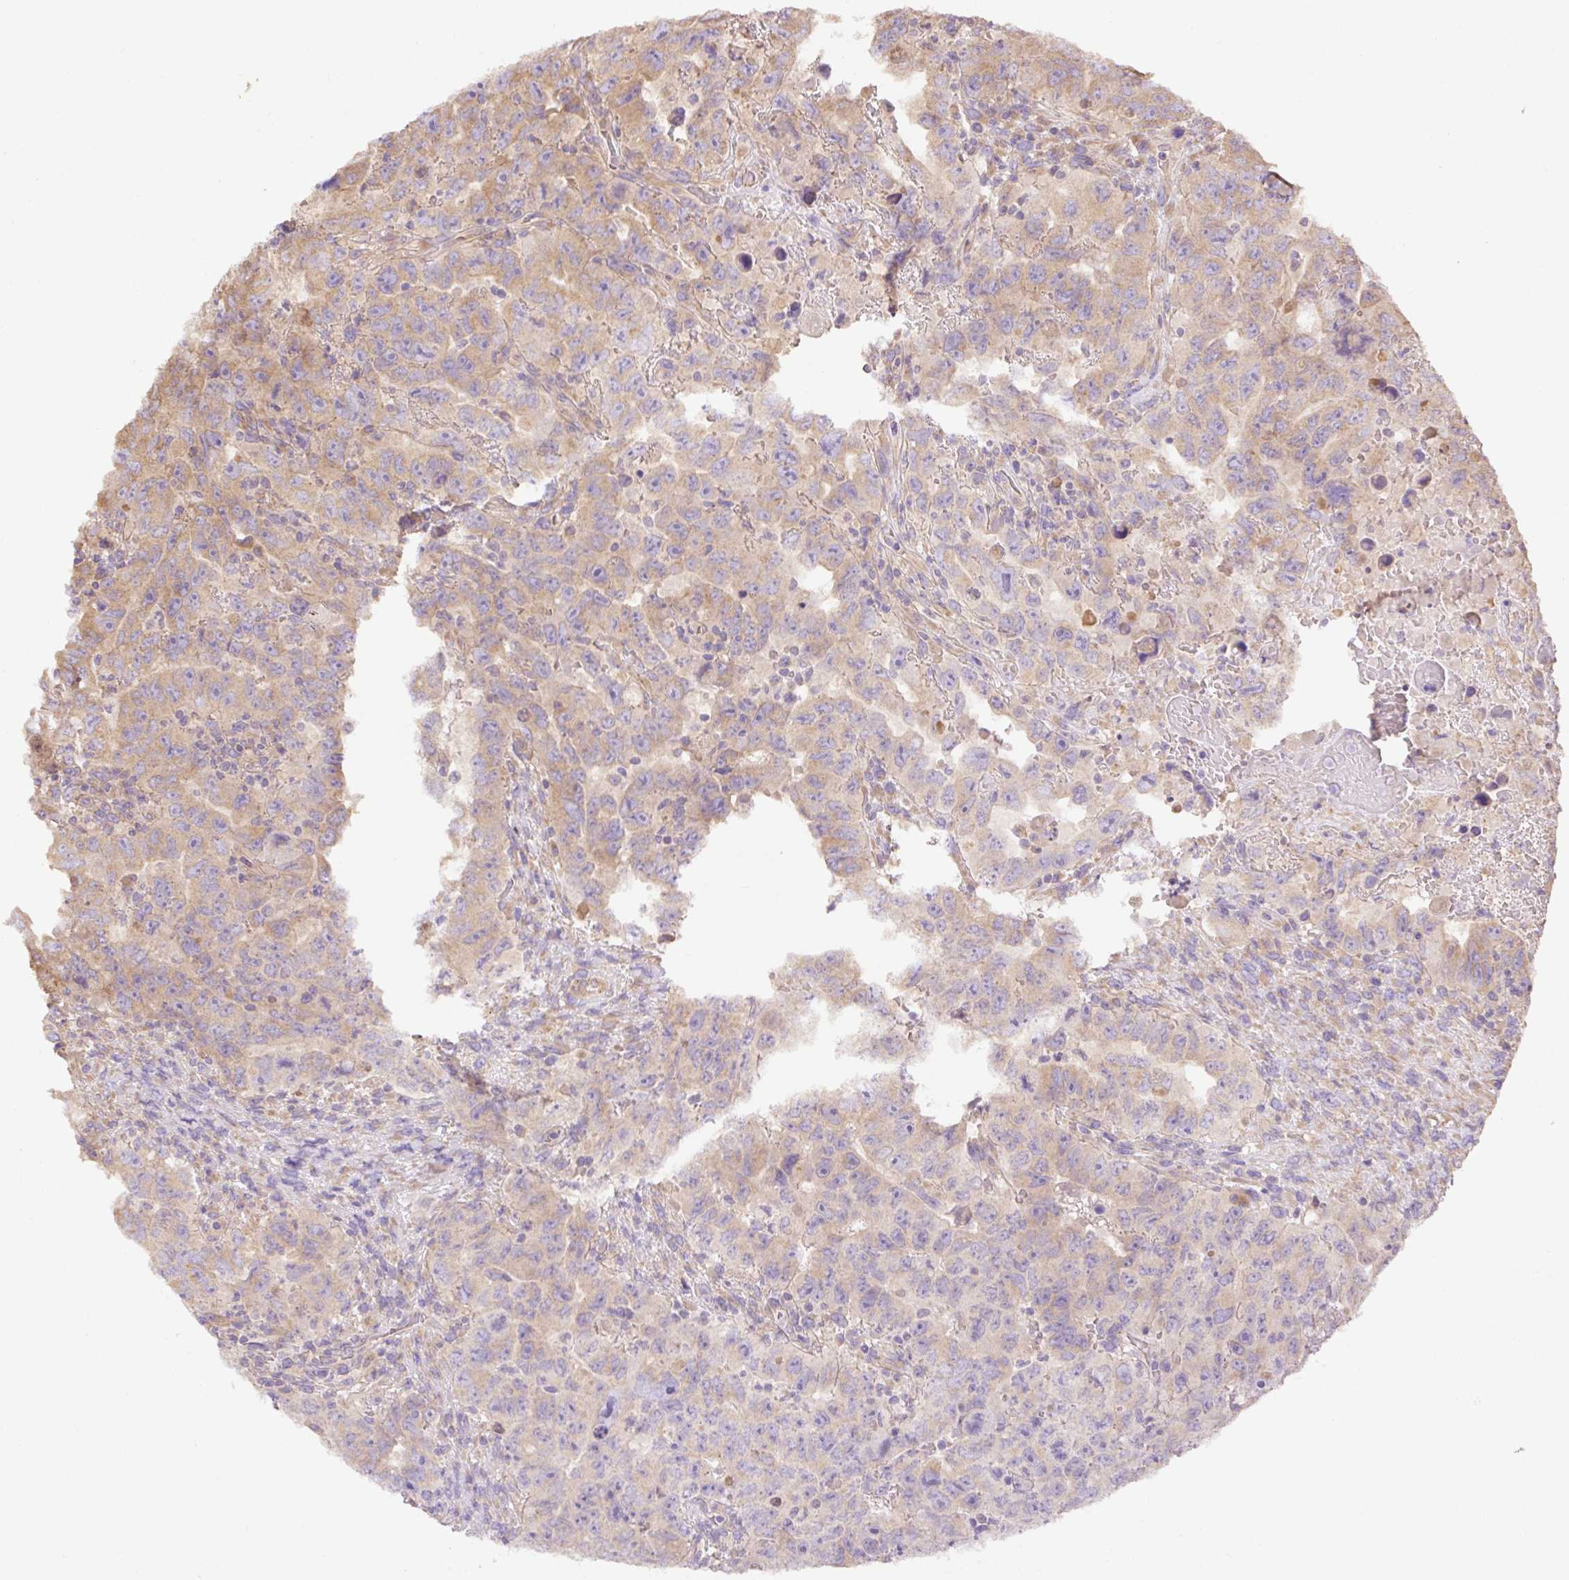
{"staining": {"intensity": "moderate", "quantity": "25%-75%", "location": "cytoplasmic/membranous"}, "tissue": "testis cancer", "cell_type": "Tumor cells", "image_type": "cancer", "snomed": [{"axis": "morphology", "description": "Carcinoma, Embryonal, NOS"}, {"axis": "topography", "description": "Testis"}], "caption": "This micrograph exhibits immunohistochemistry (IHC) staining of human testis cancer (embryonal carcinoma), with medium moderate cytoplasmic/membranous expression in approximately 25%-75% of tumor cells.", "gene": "DESI1", "patient": {"sex": "male", "age": 24}}